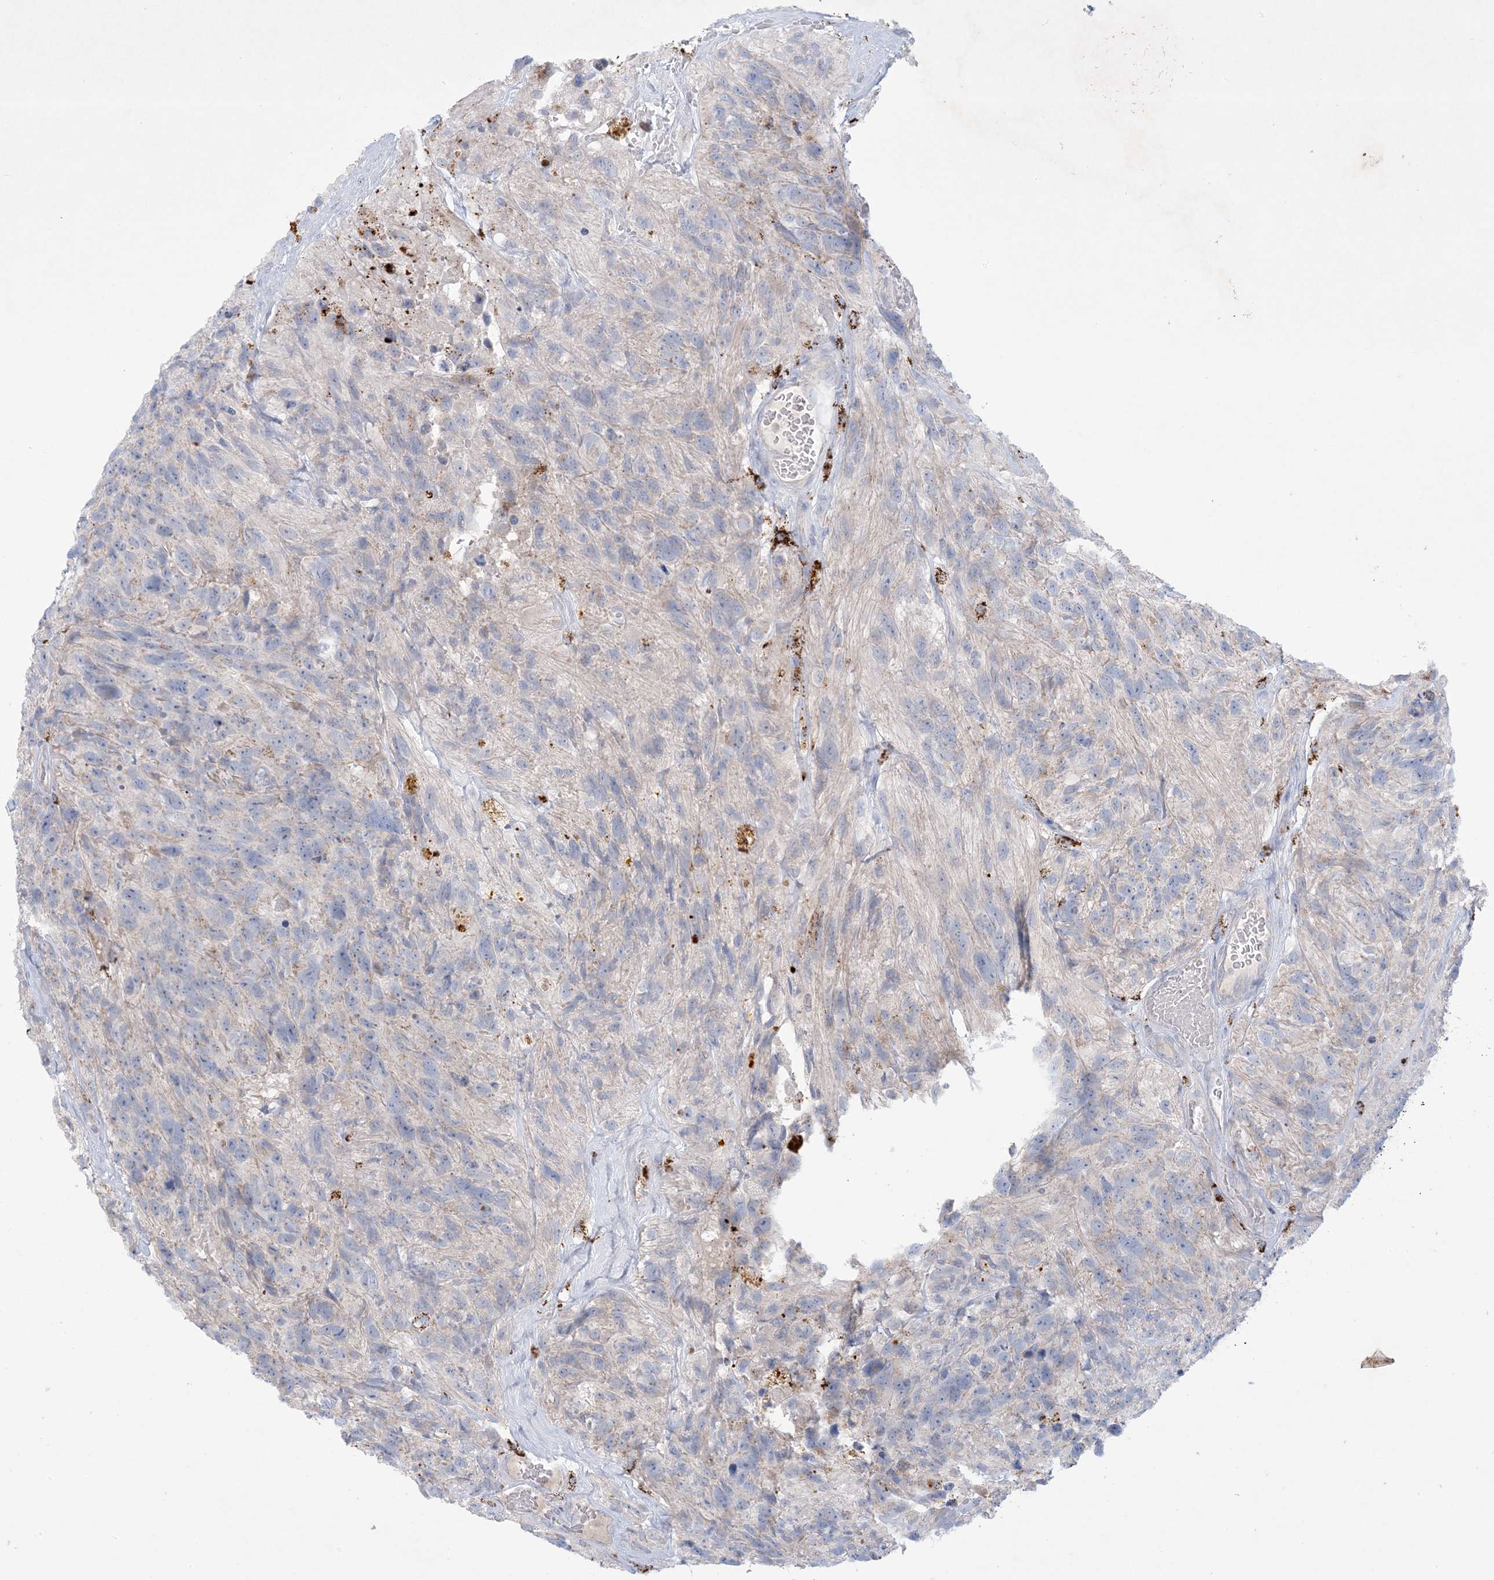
{"staining": {"intensity": "negative", "quantity": "none", "location": "none"}, "tissue": "glioma", "cell_type": "Tumor cells", "image_type": "cancer", "snomed": [{"axis": "morphology", "description": "Glioma, malignant, High grade"}, {"axis": "topography", "description": "Brain"}], "caption": "Micrograph shows no protein positivity in tumor cells of high-grade glioma (malignant) tissue. Brightfield microscopy of immunohistochemistry stained with DAB (3,3'-diaminobenzidine) (brown) and hematoxylin (blue), captured at high magnification.", "gene": "KCTD6", "patient": {"sex": "male", "age": 69}}